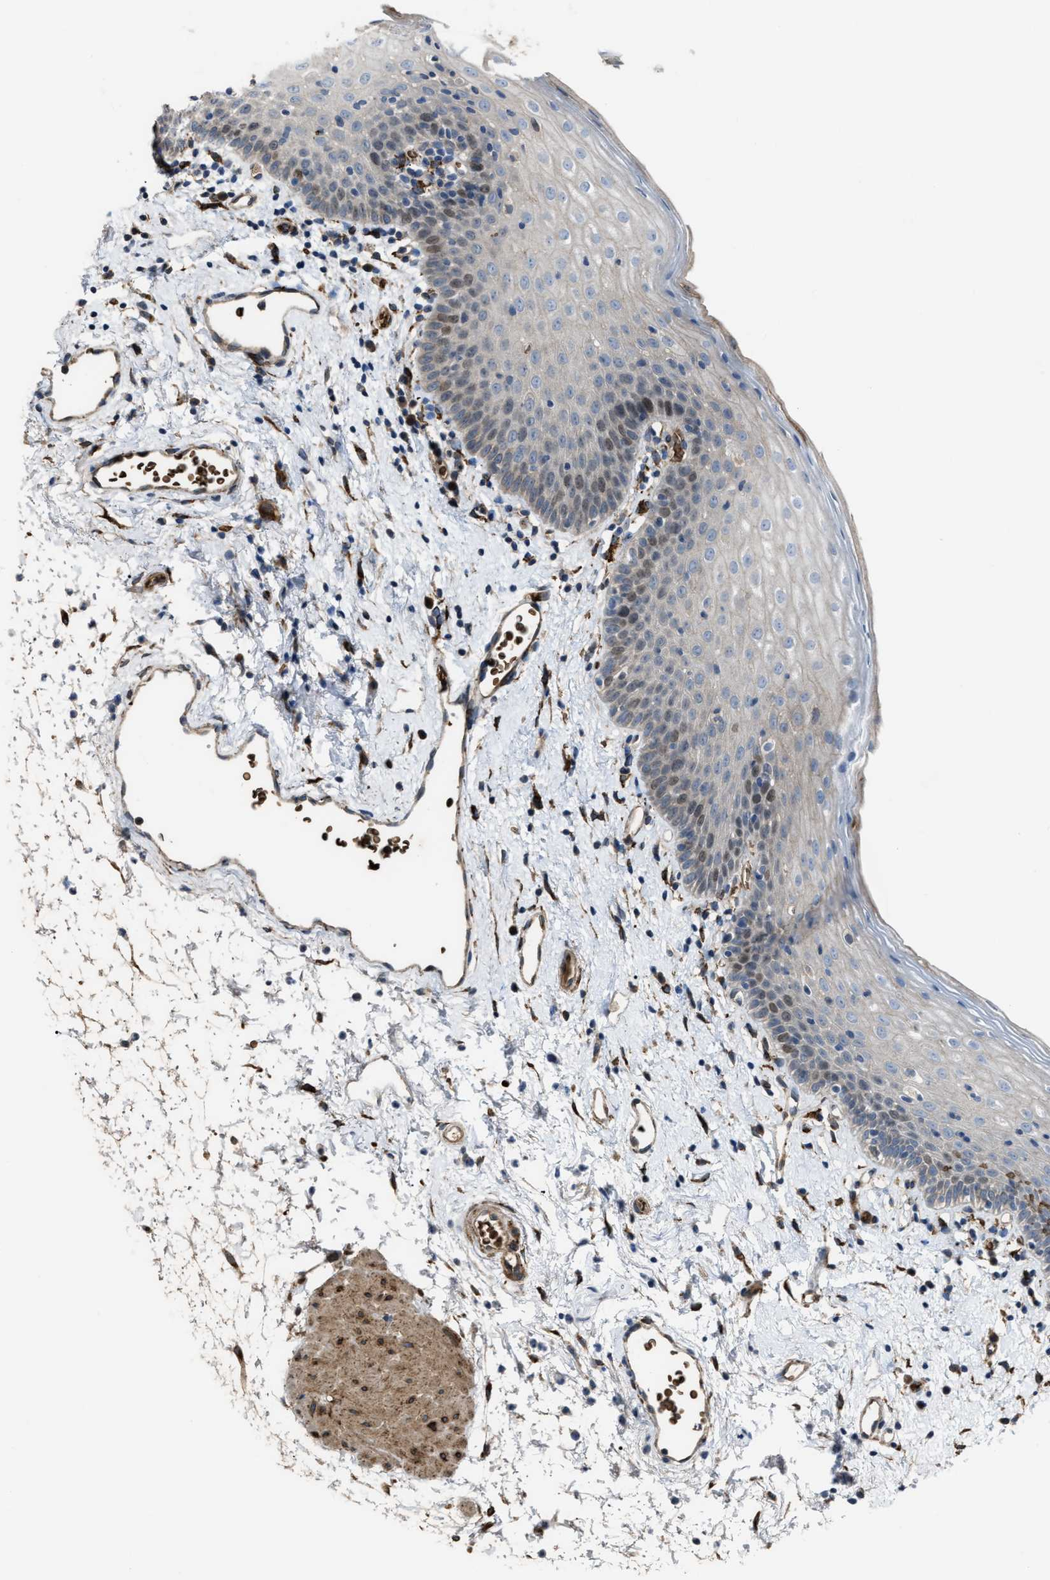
{"staining": {"intensity": "moderate", "quantity": "<25%", "location": "cytoplasmic/membranous,nuclear"}, "tissue": "oral mucosa", "cell_type": "Squamous epithelial cells", "image_type": "normal", "snomed": [{"axis": "morphology", "description": "Normal tissue, NOS"}, {"axis": "topography", "description": "Oral tissue"}], "caption": "Approximately <25% of squamous epithelial cells in unremarkable oral mucosa demonstrate moderate cytoplasmic/membranous,nuclear protein staining as visualized by brown immunohistochemical staining.", "gene": "SELENOM", "patient": {"sex": "male", "age": 66}}